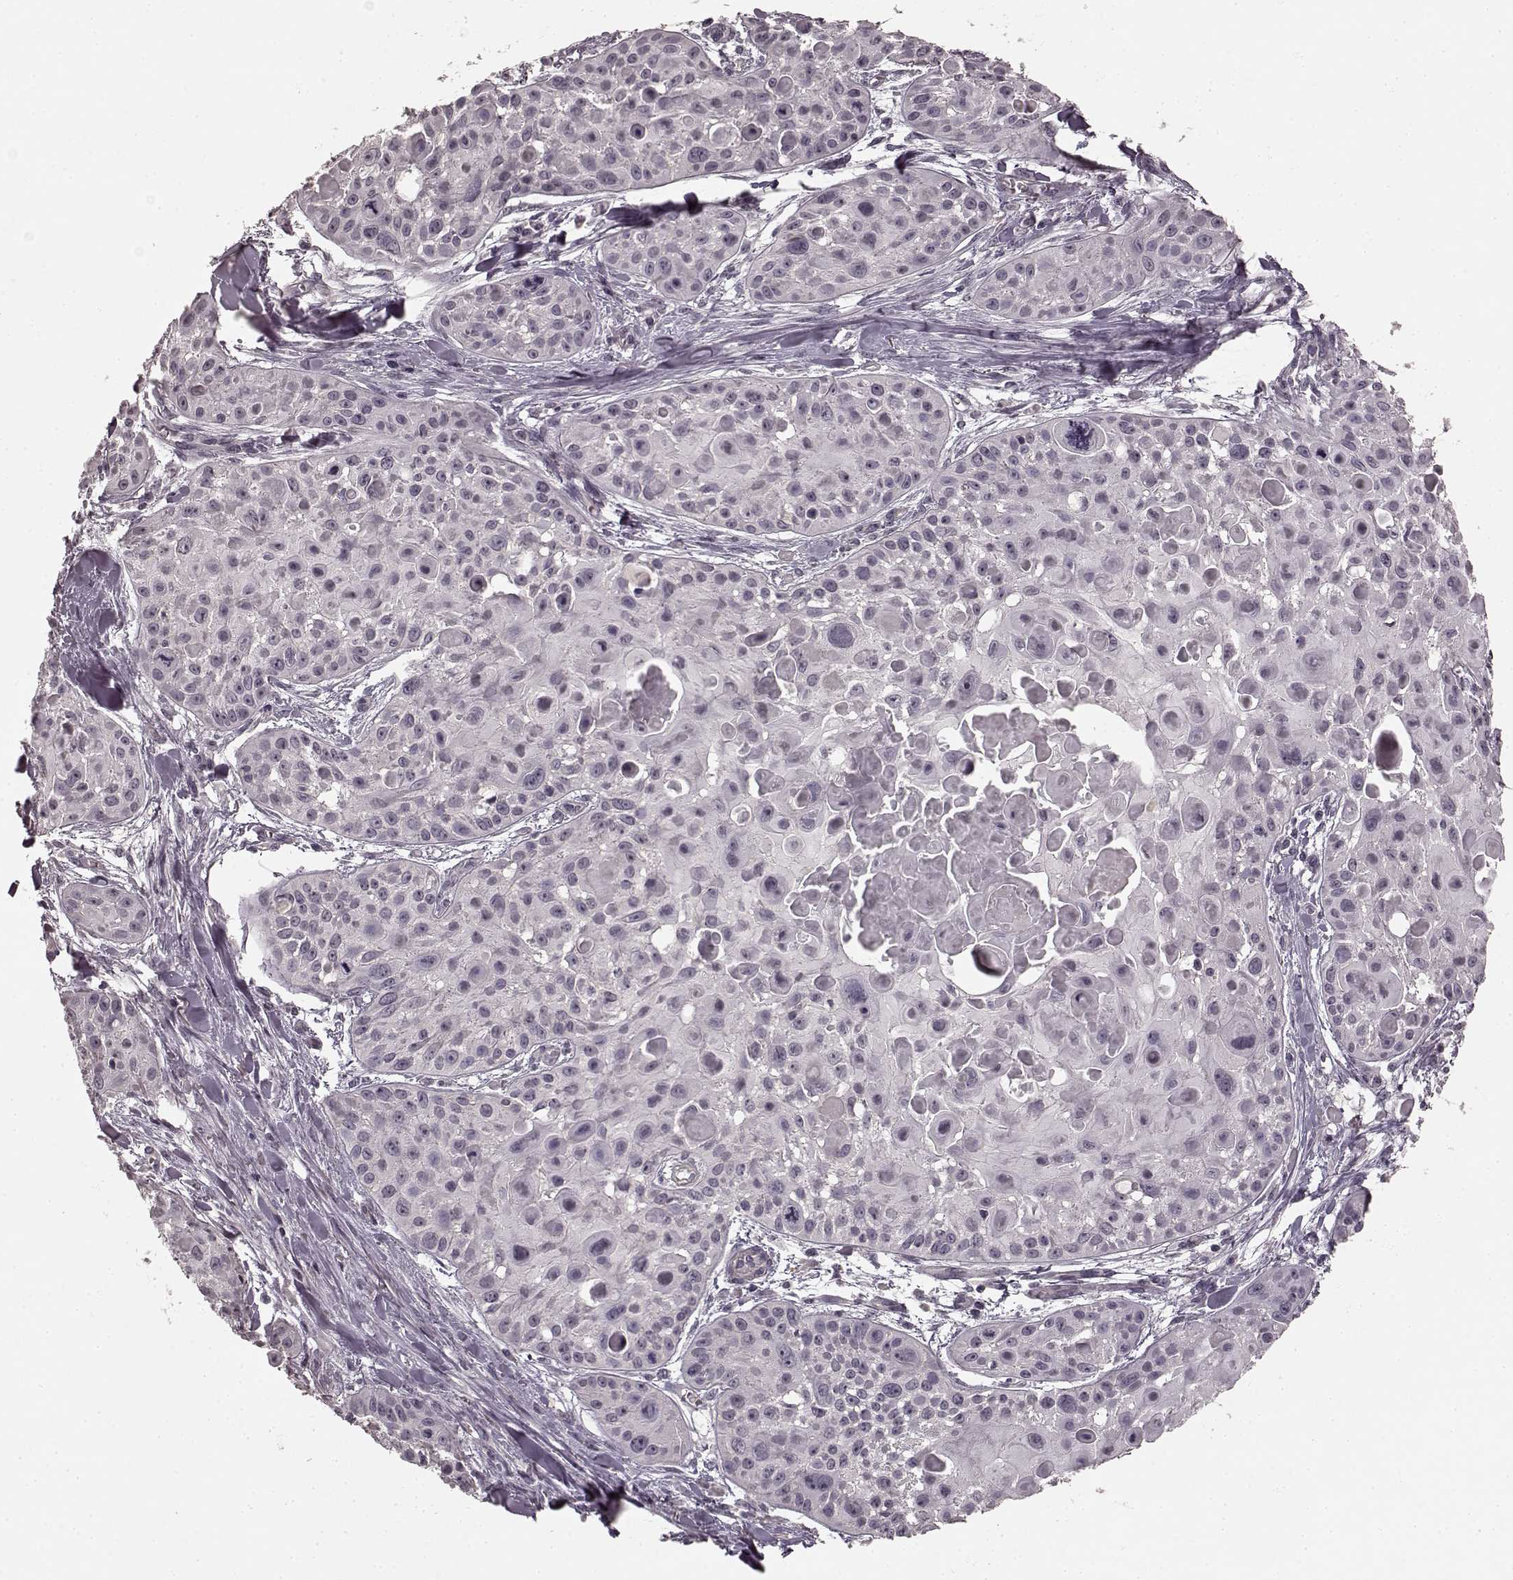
{"staining": {"intensity": "negative", "quantity": "none", "location": "none"}, "tissue": "skin cancer", "cell_type": "Tumor cells", "image_type": "cancer", "snomed": [{"axis": "morphology", "description": "Squamous cell carcinoma, NOS"}, {"axis": "topography", "description": "Skin"}, {"axis": "topography", "description": "Anal"}], "caption": "Immunohistochemistry of skin cancer reveals no expression in tumor cells. (Stains: DAB immunohistochemistry with hematoxylin counter stain, Microscopy: brightfield microscopy at high magnification).", "gene": "PRKCE", "patient": {"sex": "female", "age": 75}}